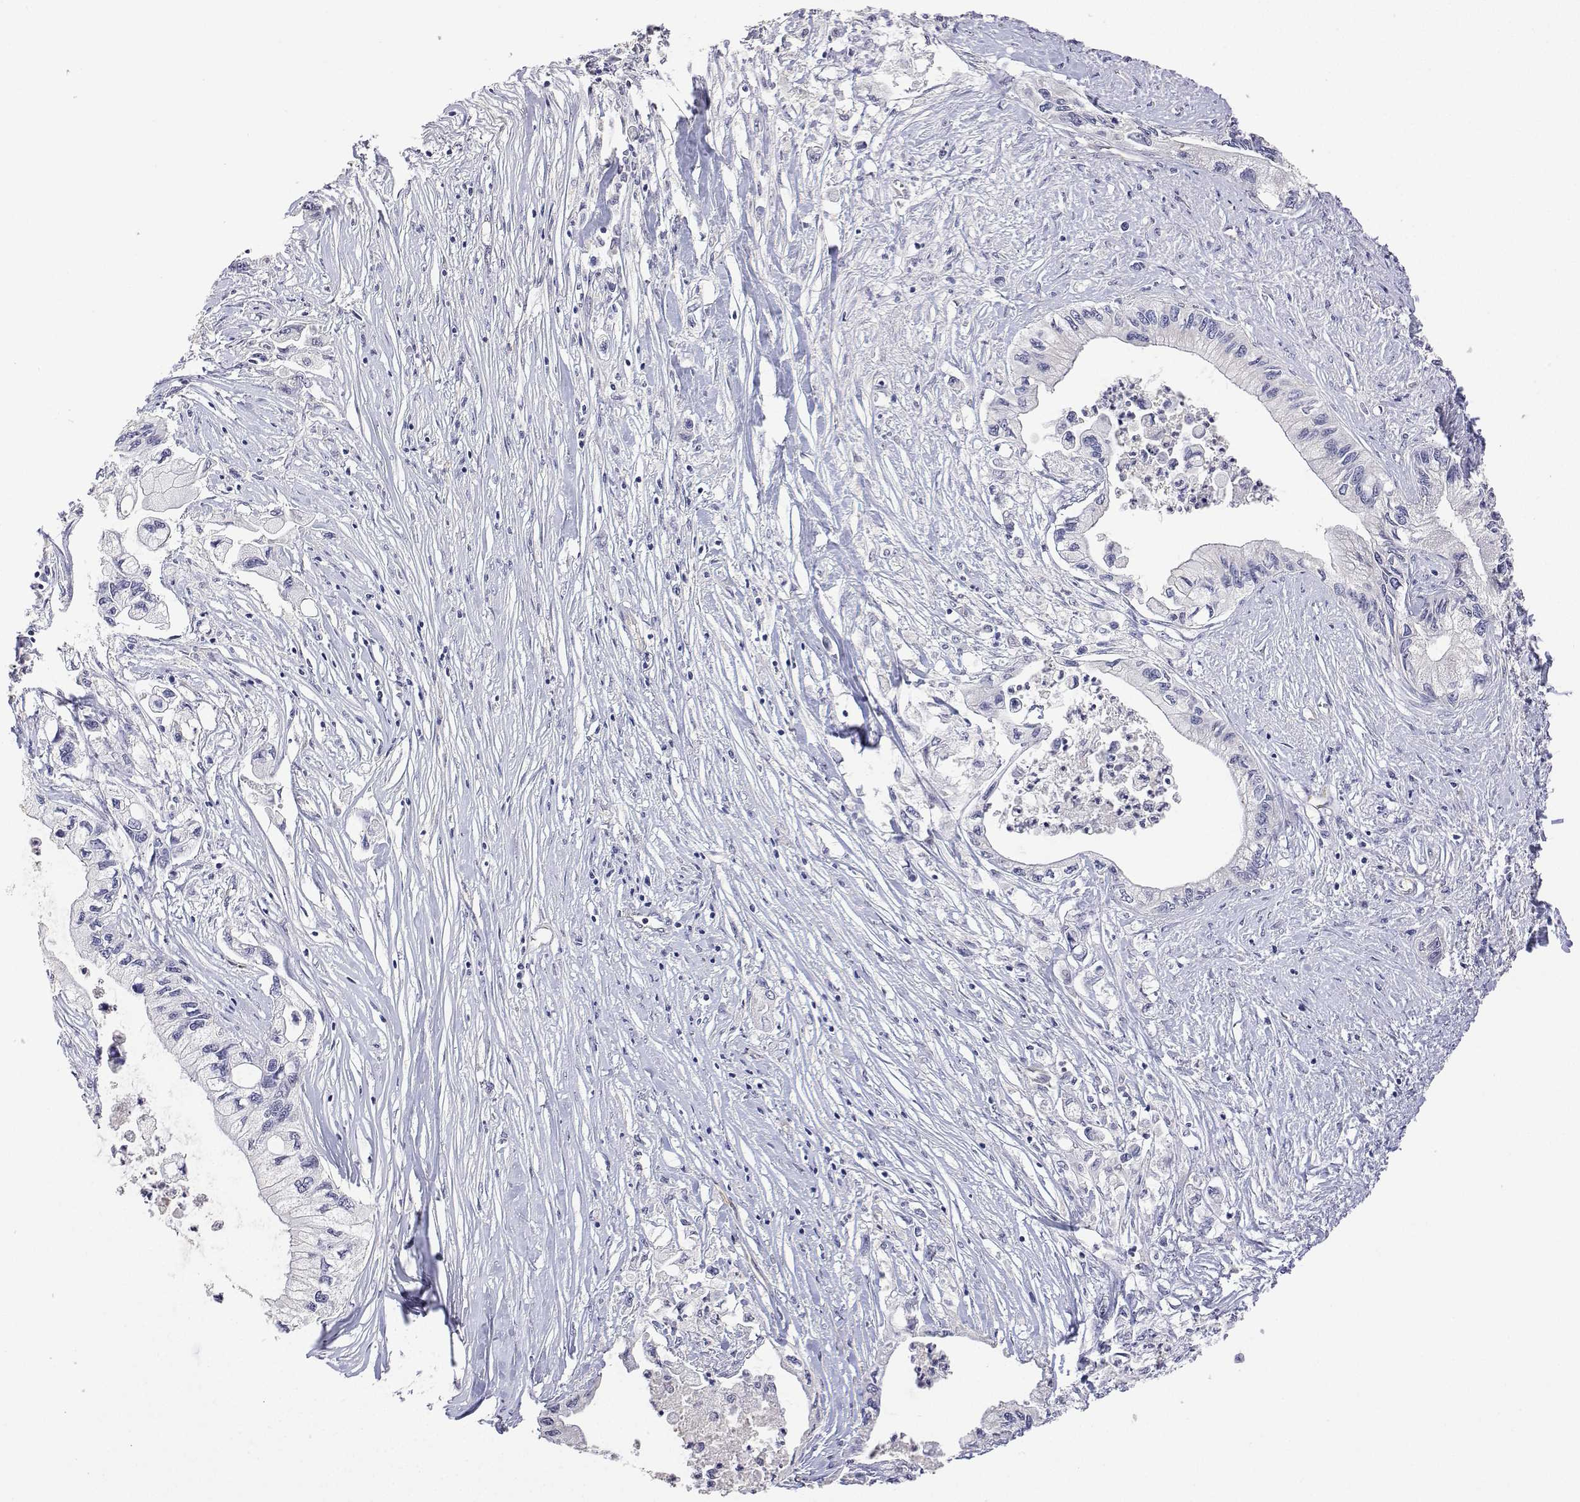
{"staining": {"intensity": "negative", "quantity": "none", "location": "none"}, "tissue": "pancreatic cancer", "cell_type": "Tumor cells", "image_type": "cancer", "snomed": [{"axis": "morphology", "description": "Adenocarcinoma, NOS"}, {"axis": "topography", "description": "Pancreas"}], "caption": "Pancreatic cancer stained for a protein using immunohistochemistry shows no expression tumor cells.", "gene": "PLCB1", "patient": {"sex": "male", "age": 61}}